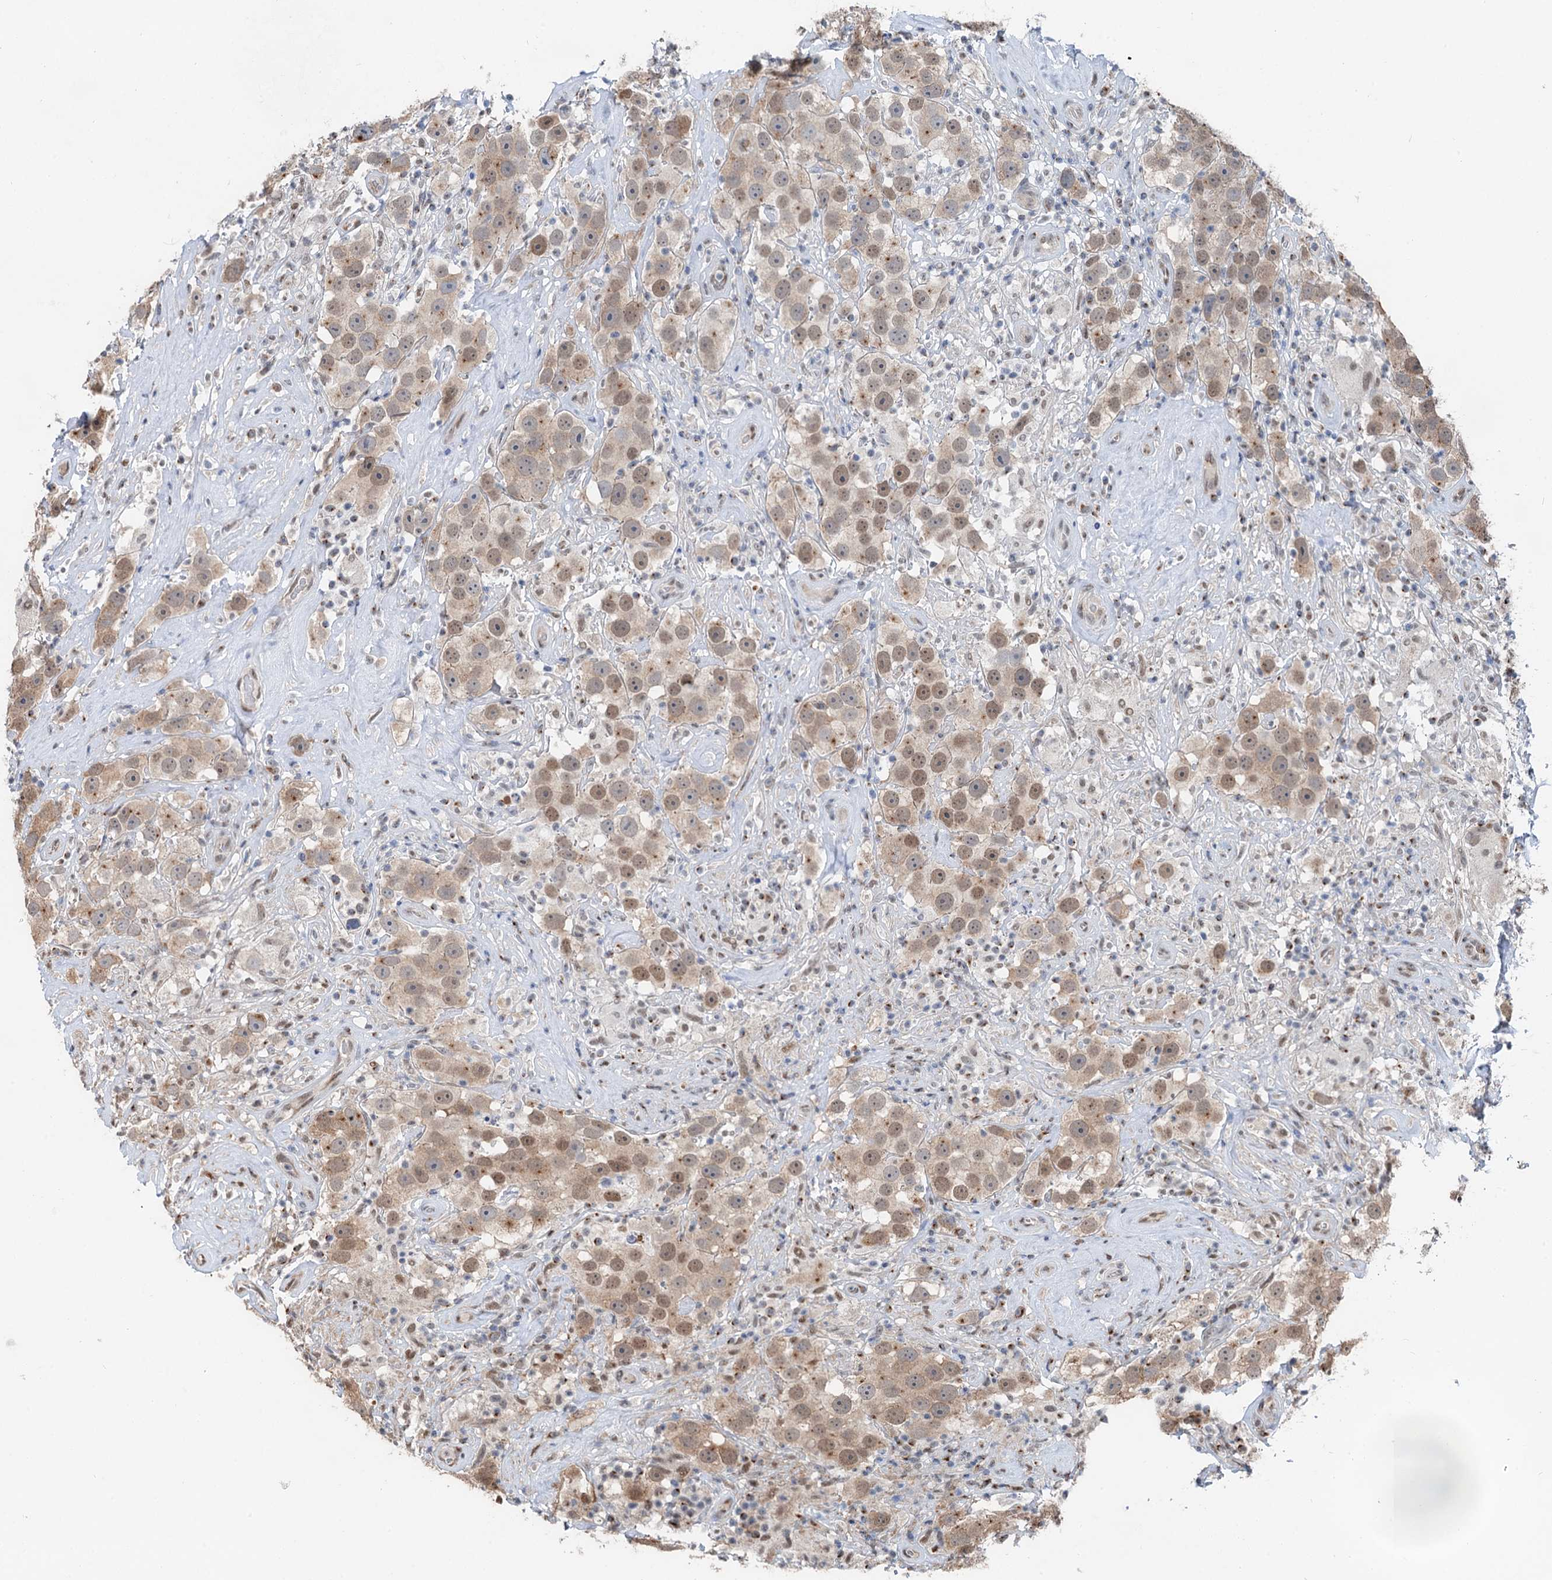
{"staining": {"intensity": "moderate", "quantity": ">75%", "location": "nuclear"}, "tissue": "testis cancer", "cell_type": "Tumor cells", "image_type": "cancer", "snomed": [{"axis": "morphology", "description": "Seminoma, NOS"}, {"axis": "topography", "description": "Testis"}], "caption": "Immunohistochemical staining of seminoma (testis) exhibits moderate nuclear protein expression in about >75% of tumor cells. The staining was performed using DAB (3,3'-diaminobenzidine), with brown indicating positive protein expression. Nuclei are stained blue with hematoxylin.", "gene": "CFDP1", "patient": {"sex": "male", "age": 49}}